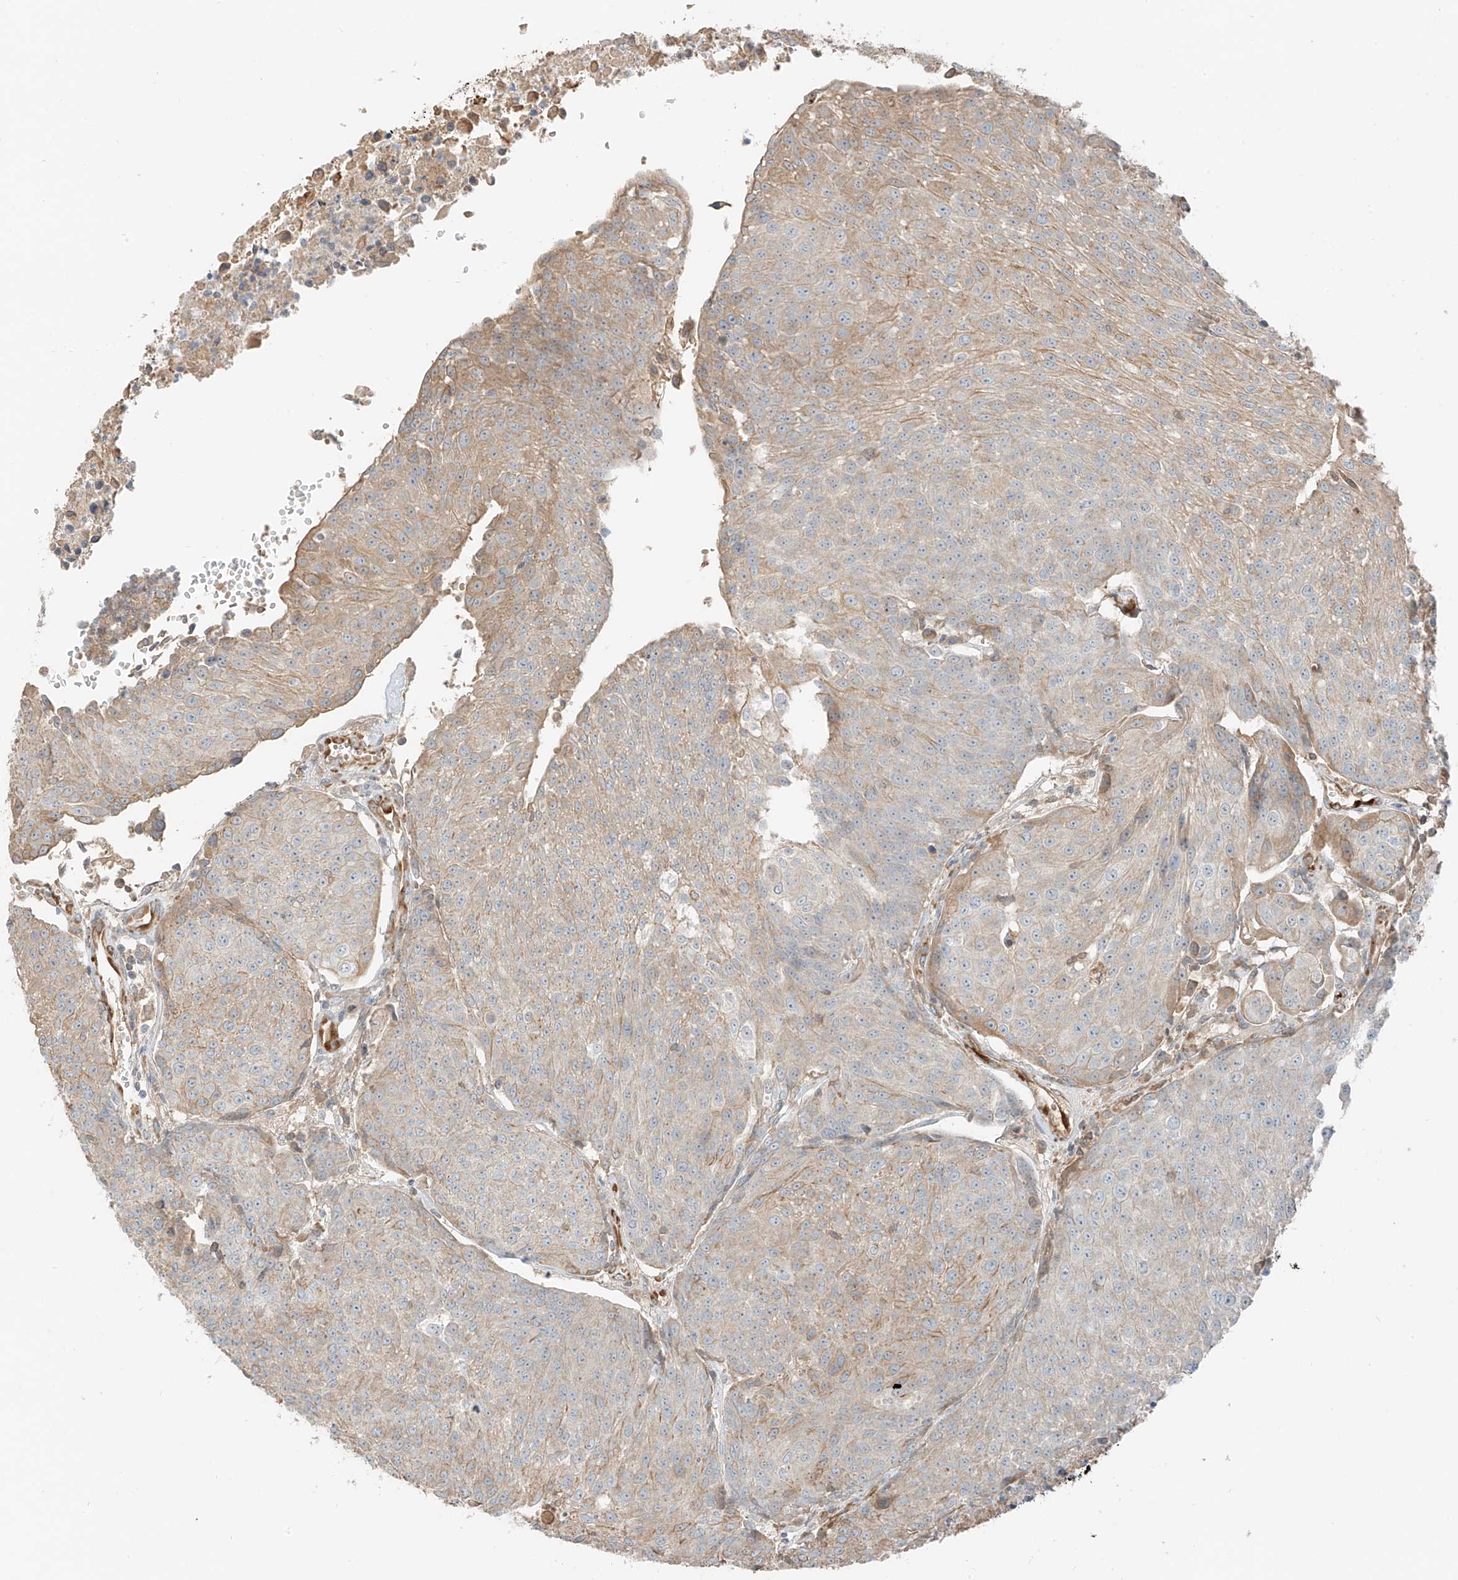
{"staining": {"intensity": "moderate", "quantity": "<25%", "location": "cytoplasmic/membranous"}, "tissue": "urothelial cancer", "cell_type": "Tumor cells", "image_type": "cancer", "snomed": [{"axis": "morphology", "description": "Urothelial carcinoma, High grade"}, {"axis": "topography", "description": "Urinary bladder"}], "caption": "This is a histology image of immunohistochemistry (IHC) staining of urothelial cancer, which shows moderate staining in the cytoplasmic/membranous of tumor cells.", "gene": "FSTL1", "patient": {"sex": "female", "age": 85}}